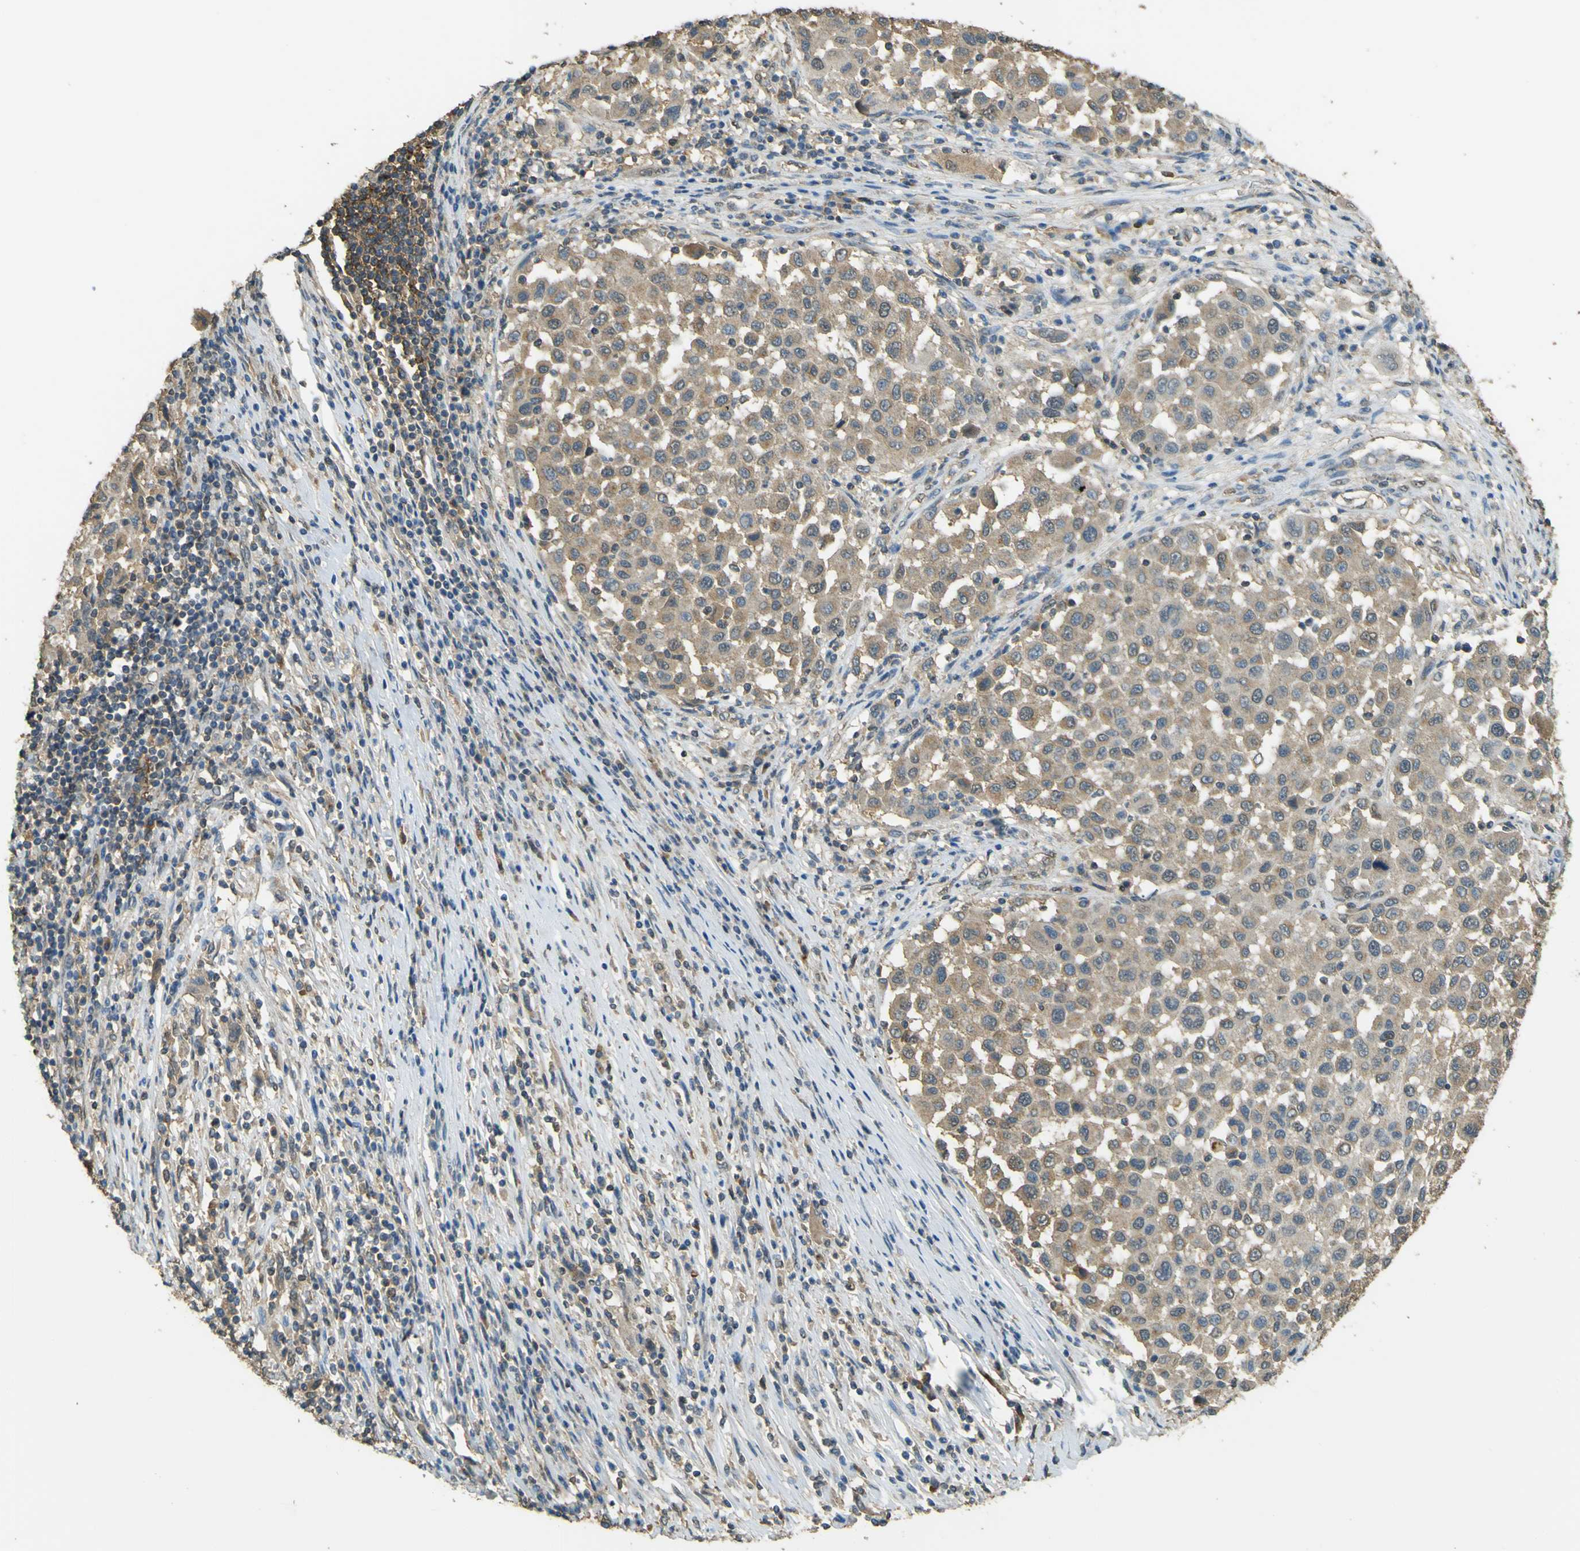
{"staining": {"intensity": "weak", "quantity": ">75%", "location": "cytoplasmic/membranous"}, "tissue": "melanoma", "cell_type": "Tumor cells", "image_type": "cancer", "snomed": [{"axis": "morphology", "description": "Malignant melanoma, Metastatic site"}, {"axis": "topography", "description": "Lymph node"}], "caption": "Immunohistochemical staining of human melanoma displays low levels of weak cytoplasmic/membranous expression in approximately >75% of tumor cells. The protein of interest is stained brown, and the nuclei are stained in blue (DAB (3,3'-diaminobenzidine) IHC with brightfield microscopy, high magnification).", "gene": "GOLGA1", "patient": {"sex": "male", "age": 61}}